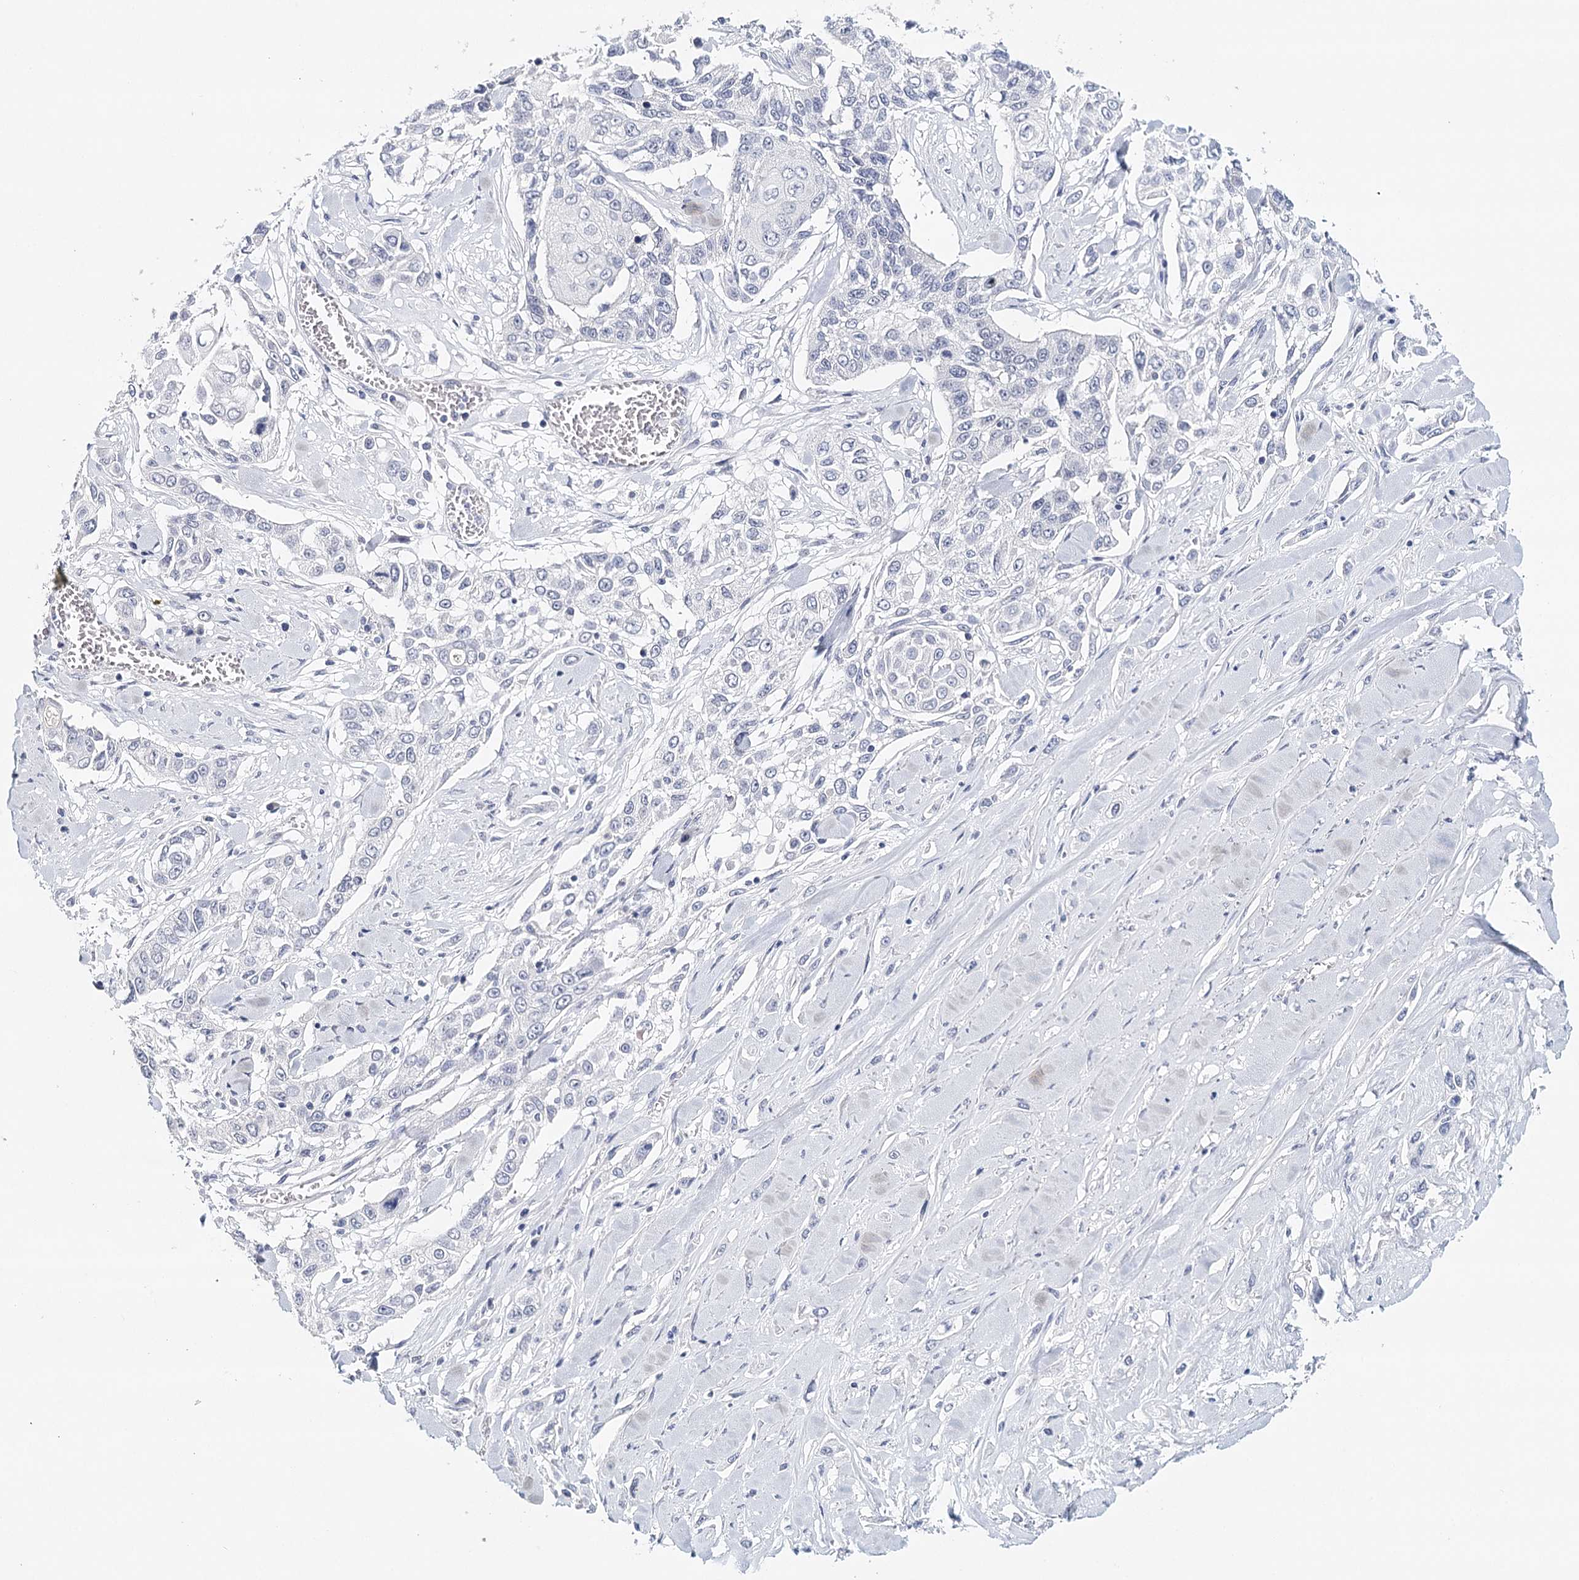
{"staining": {"intensity": "negative", "quantity": "none", "location": "none"}, "tissue": "lung cancer", "cell_type": "Tumor cells", "image_type": "cancer", "snomed": [{"axis": "morphology", "description": "Squamous cell carcinoma, NOS"}, {"axis": "topography", "description": "Lung"}], "caption": "Immunohistochemical staining of lung cancer shows no significant expression in tumor cells. Brightfield microscopy of immunohistochemistry stained with DAB (brown) and hematoxylin (blue), captured at high magnification.", "gene": "HSPA4L", "patient": {"sex": "male", "age": 71}}